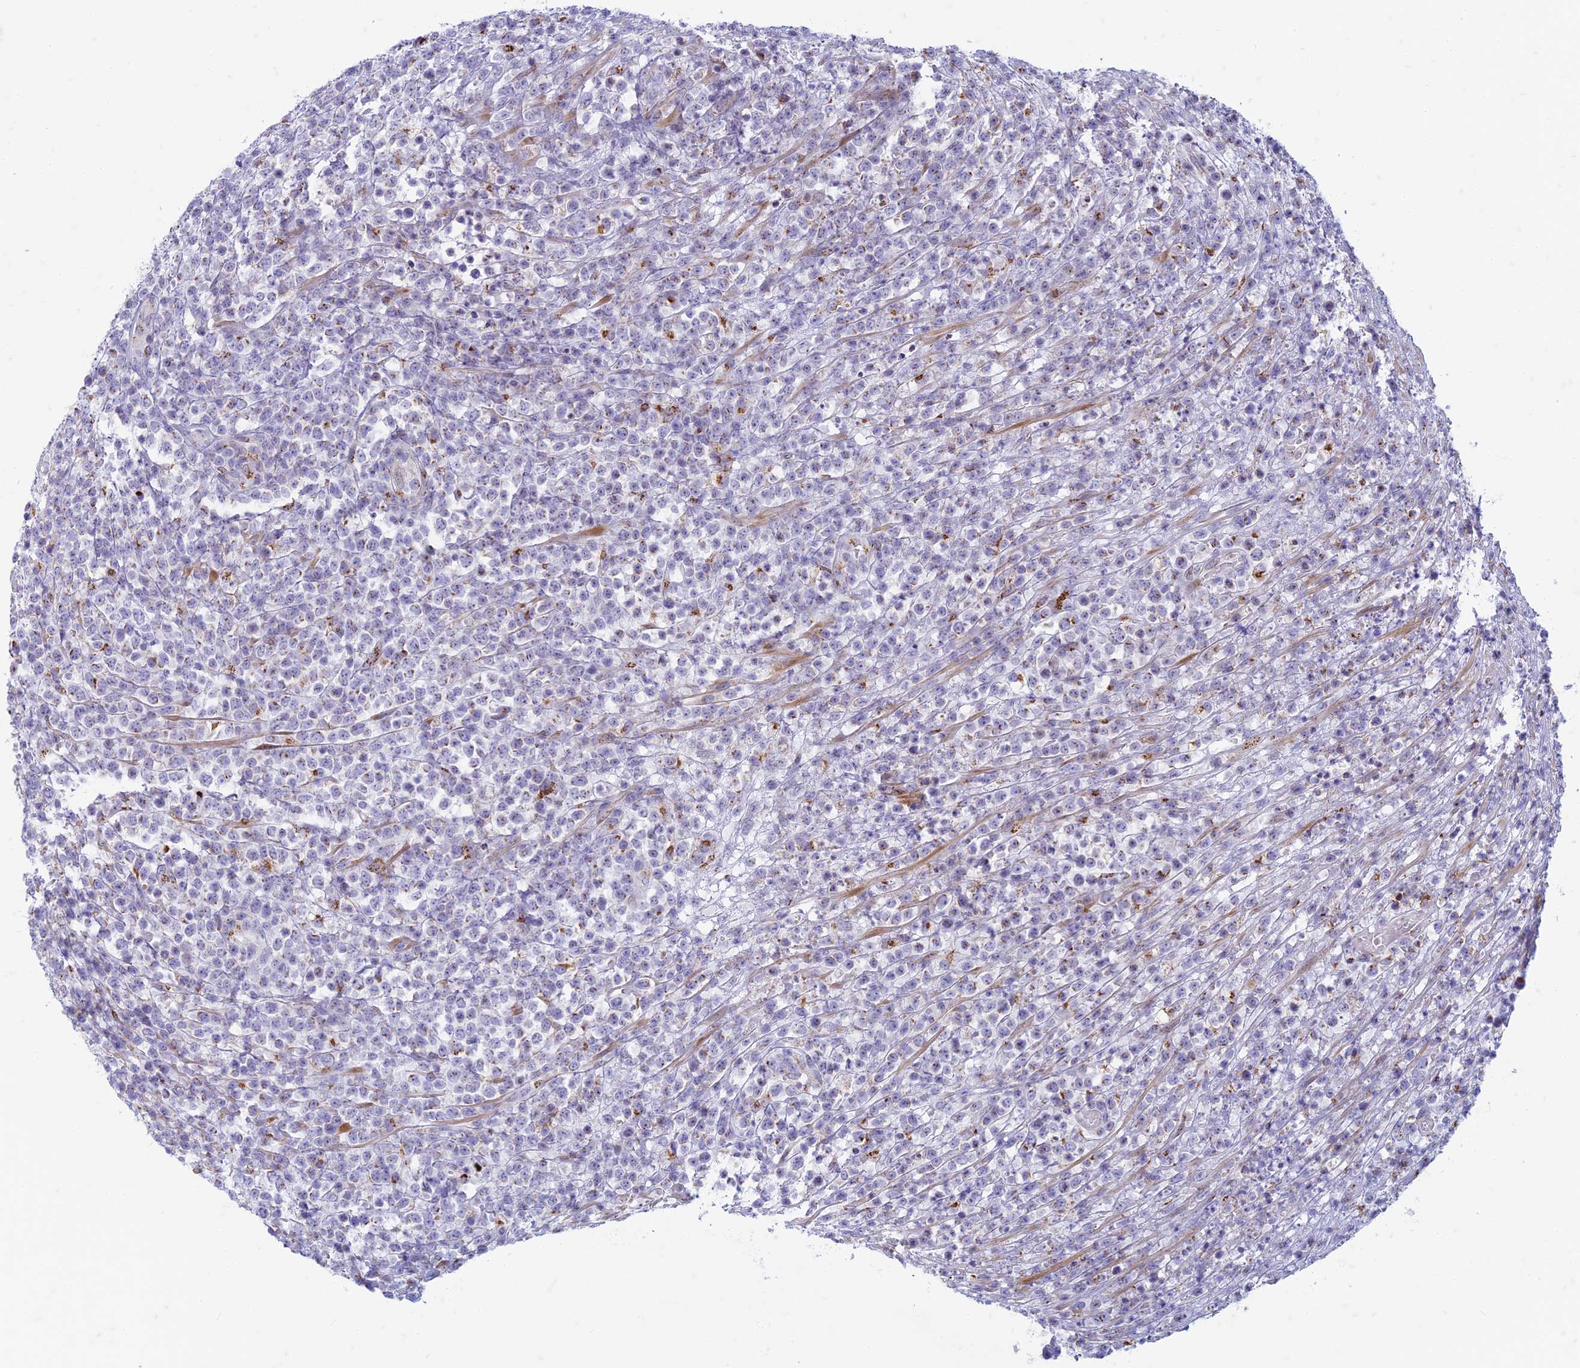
{"staining": {"intensity": "negative", "quantity": "none", "location": "none"}, "tissue": "lymphoma", "cell_type": "Tumor cells", "image_type": "cancer", "snomed": [{"axis": "morphology", "description": "Malignant lymphoma, non-Hodgkin's type, High grade"}, {"axis": "topography", "description": "Colon"}], "caption": "Tumor cells are negative for protein expression in human high-grade malignant lymphoma, non-Hodgkin's type.", "gene": "FAM3C", "patient": {"sex": "female", "age": 53}}